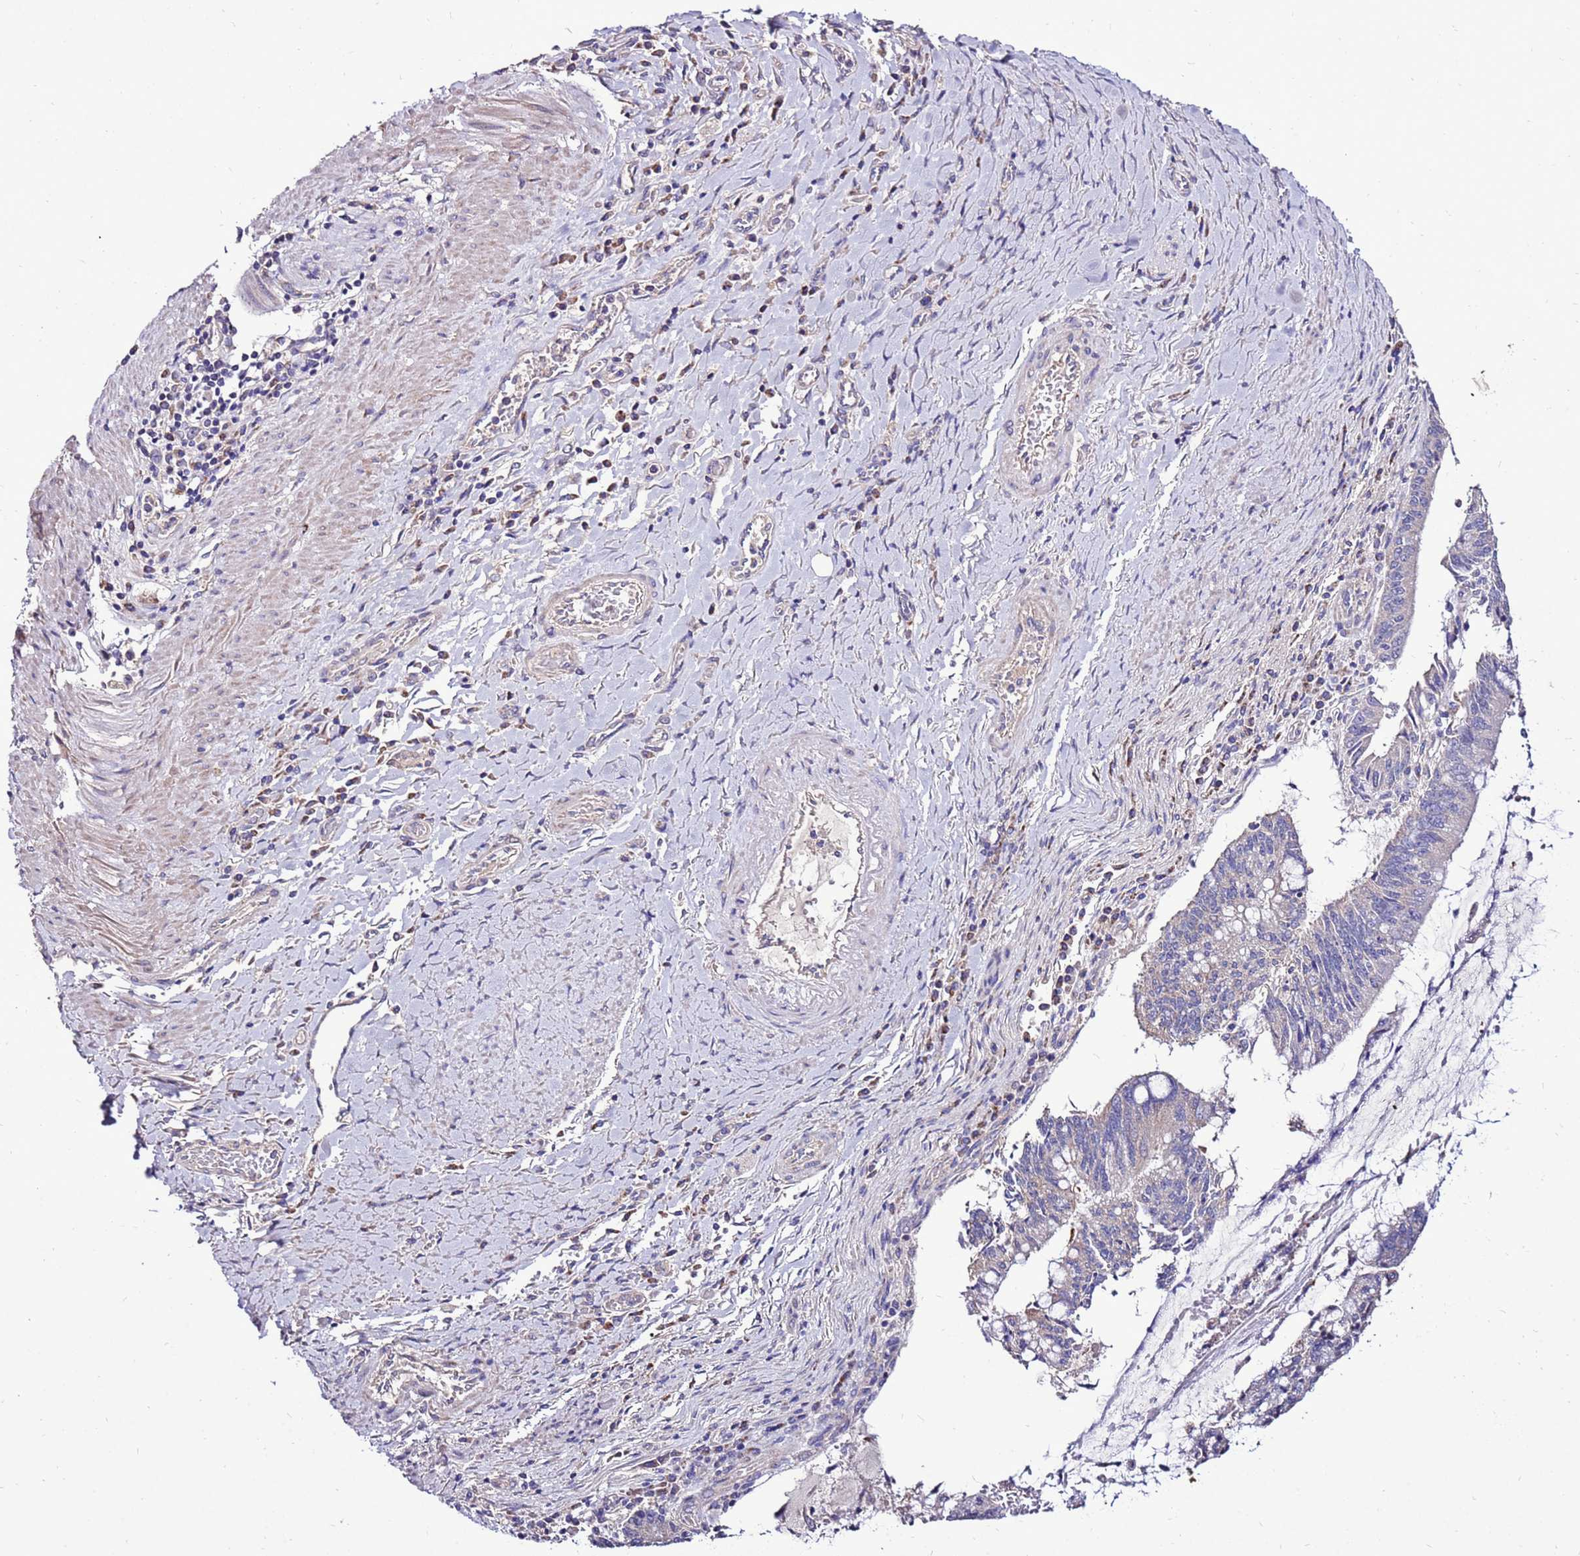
{"staining": {"intensity": "weak", "quantity": "<25%", "location": "cytoplasmic/membranous"}, "tissue": "pancreatic cancer", "cell_type": "Tumor cells", "image_type": "cancer", "snomed": [{"axis": "morphology", "description": "Adenocarcinoma, NOS"}, {"axis": "topography", "description": "Pancreas"}], "caption": "Protein analysis of pancreatic cancer (adenocarcinoma) reveals no significant expression in tumor cells.", "gene": "TMEM106C", "patient": {"sex": "female", "age": 50}}